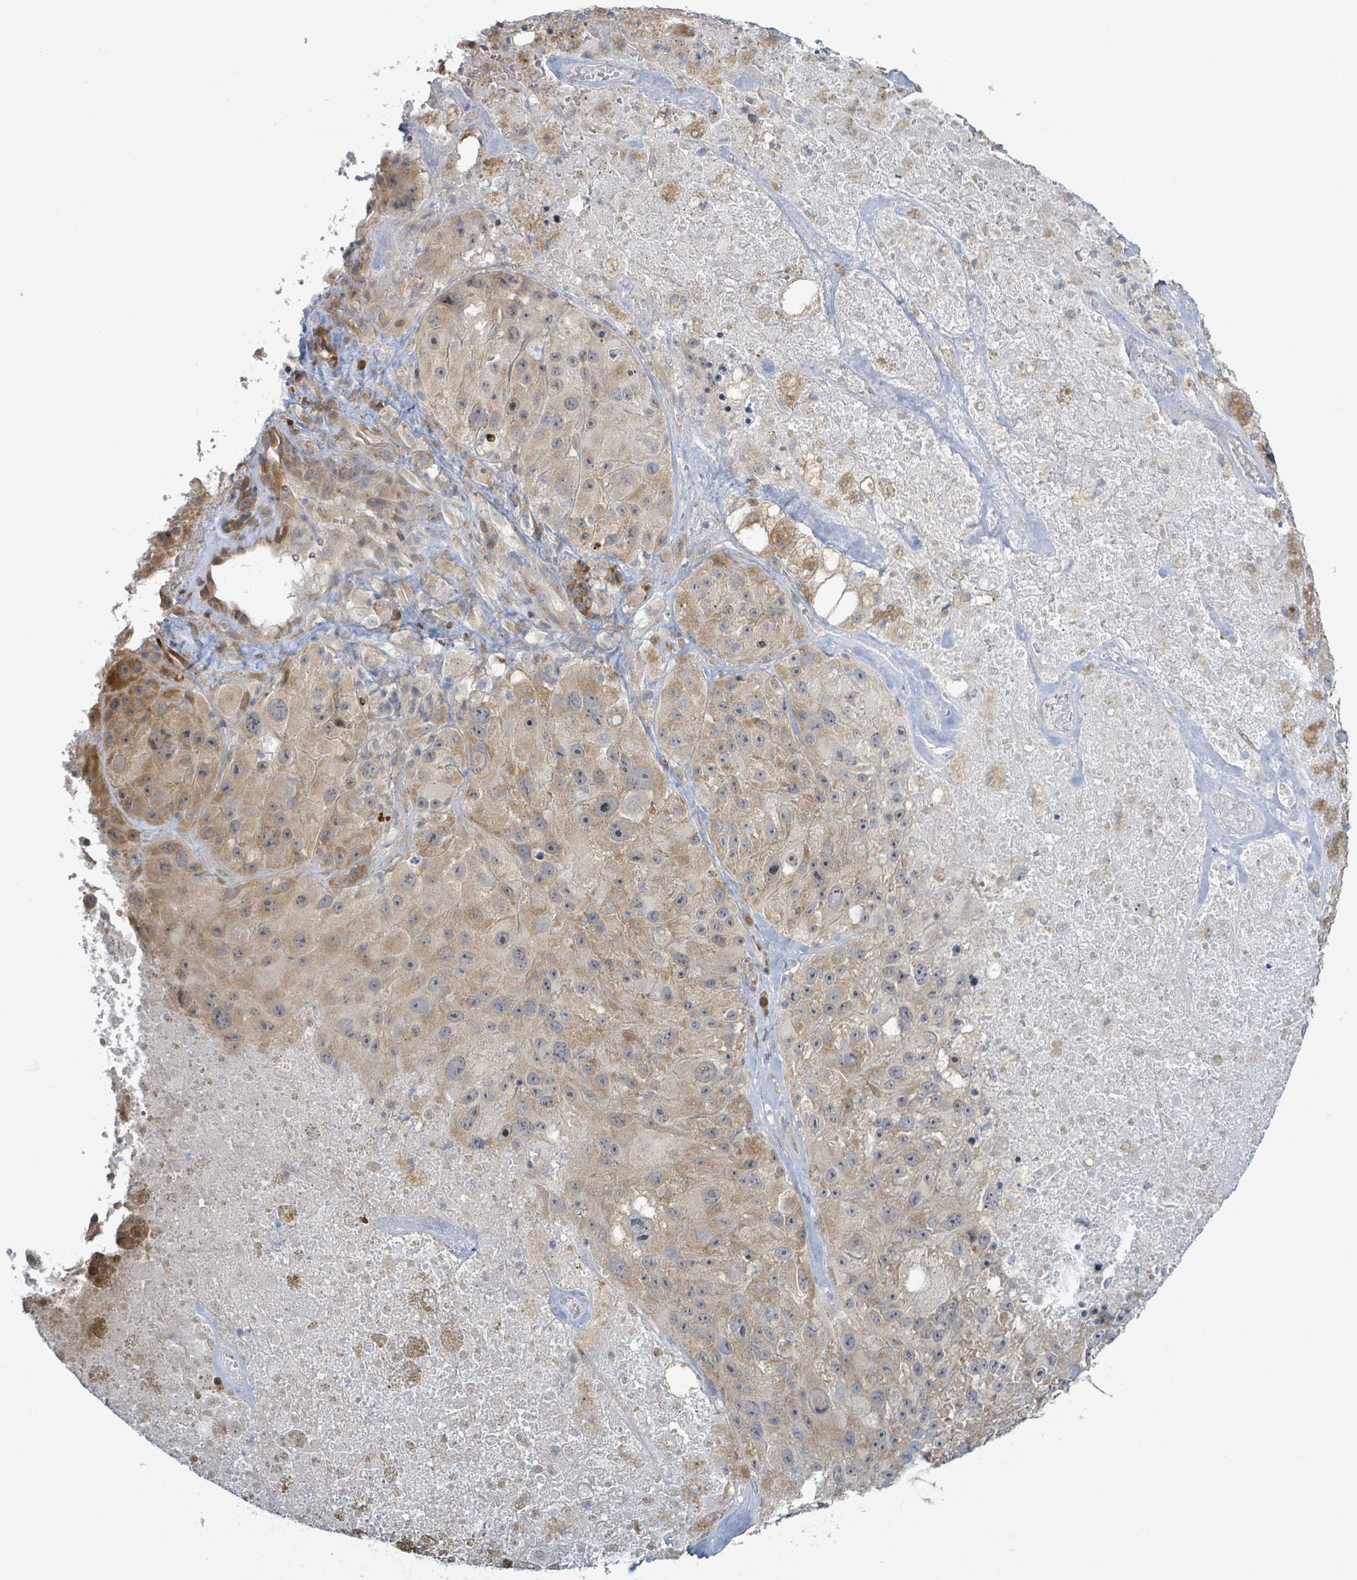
{"staining": {"intensity": "weak", "quantity": "<25%", "location": "cytoplasmic/membranous"}, "tissue": "melanoma", "cell_type": "Tumor cells", "image_type": "cancer", "snomed": [{"axis": "morphology", "description": "Malignant melanoma, Metastatic site"}, {"axis": "topography", "description": "Lymph node"}], "caption": "Immunohistochemistry histopathology image of human malignant melanoma (metastatic site) stained for a protein (brown), which displays no staining in tumor cells.", "gene": "RPL32", "patient": {"sex": "male", "age": 62}}